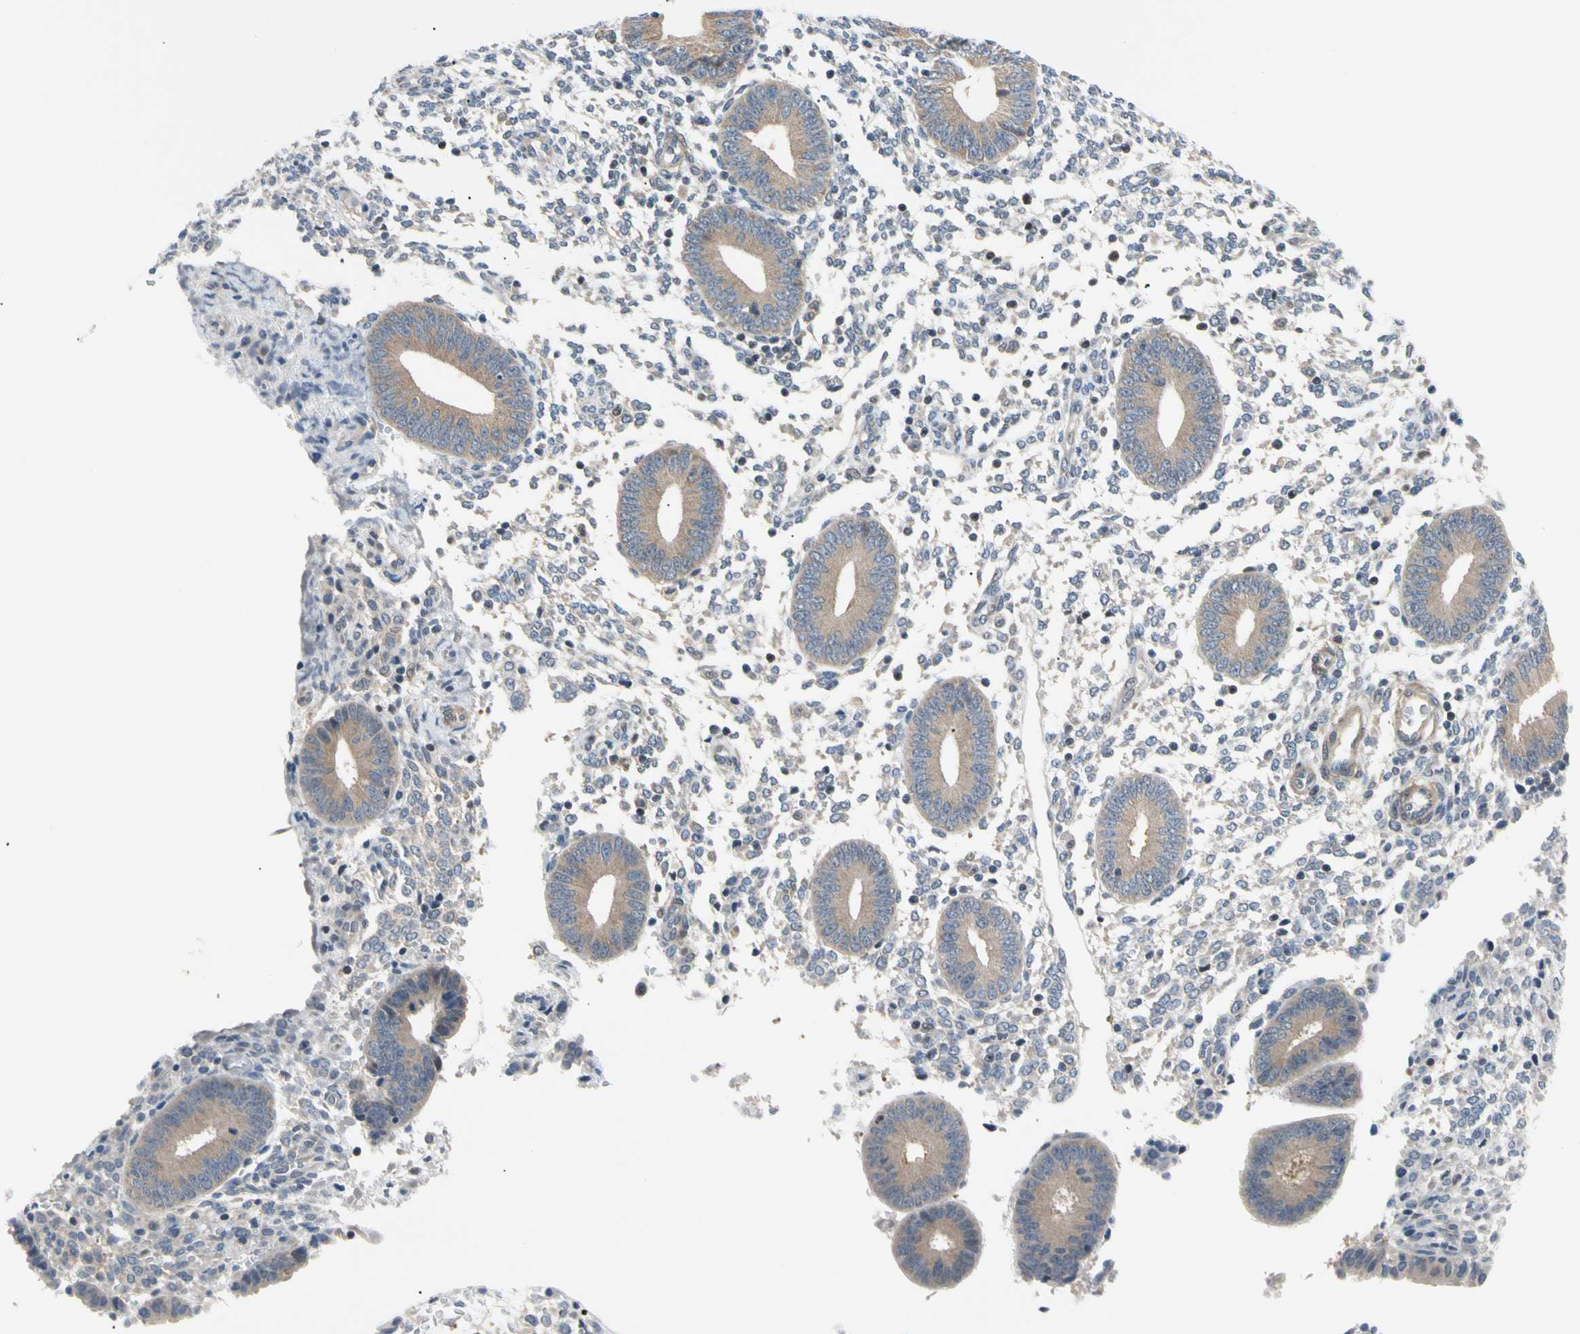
{"staining": {"intensity": "weak", "quantity": "<25%", "location": "cytoplasmic/membranous"}, "tissue": "endometrium", "cell_type": "Cells in endometrial stroma", "image_type": "normal", "snomed": [{"axis": "morphology", "description": "Normal tissue, NOS"}, {"axis": "topography", "description": "Endometrium"}], "caption": "Protein analysis of benign endometrium exhibits no significant positivity in cells in endometrial stroma.", "gene": "SEC23B", "patient": {"sex": "female", "age": 35}}